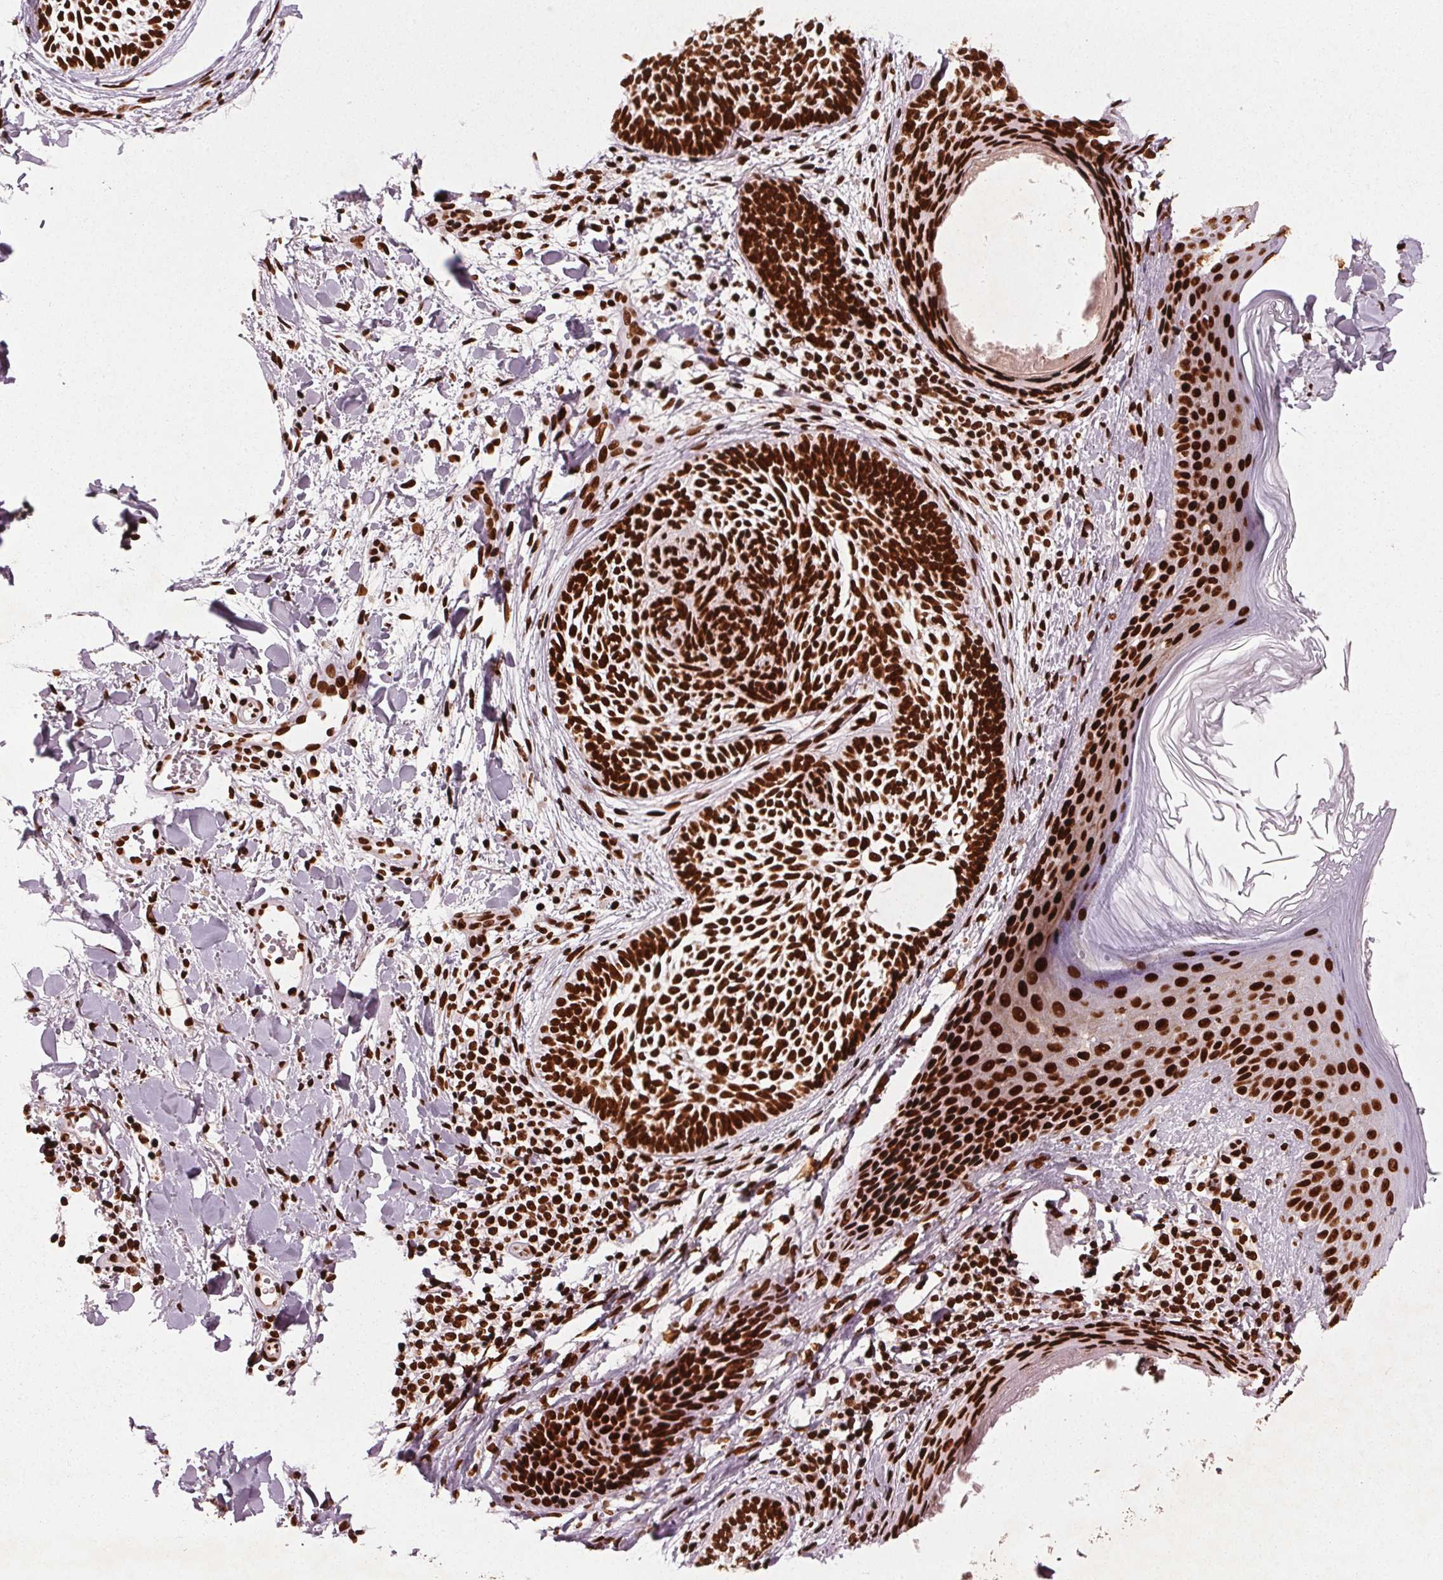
{"staining": {"intensity": "strong", "quantity": ">75%", "location": "nuclear"}, "tissue": "skin cancer", "cell_type": "Tumor cells", "image_type": "cancer", "snomed": [{"axis": "morphology", "description": "Normal tissue, NOS"}, {"axis": "morphology", "description": "Basal cell carcinoma"}, {"axis": "topography", "description": "Skin"}], "caption": "Immunohistochemistry of skin basal cell carcinoma shows high levels of strong nuclear expression in approximately >75% of tumor cells. The staining was performed using DAB to visualize the protein expression in brown, while the nuclei were stained in blue with hematoxylin (Magnification: 20x).", "gene": "BRD4", "patient": {"sex": "male", "age": 46}}